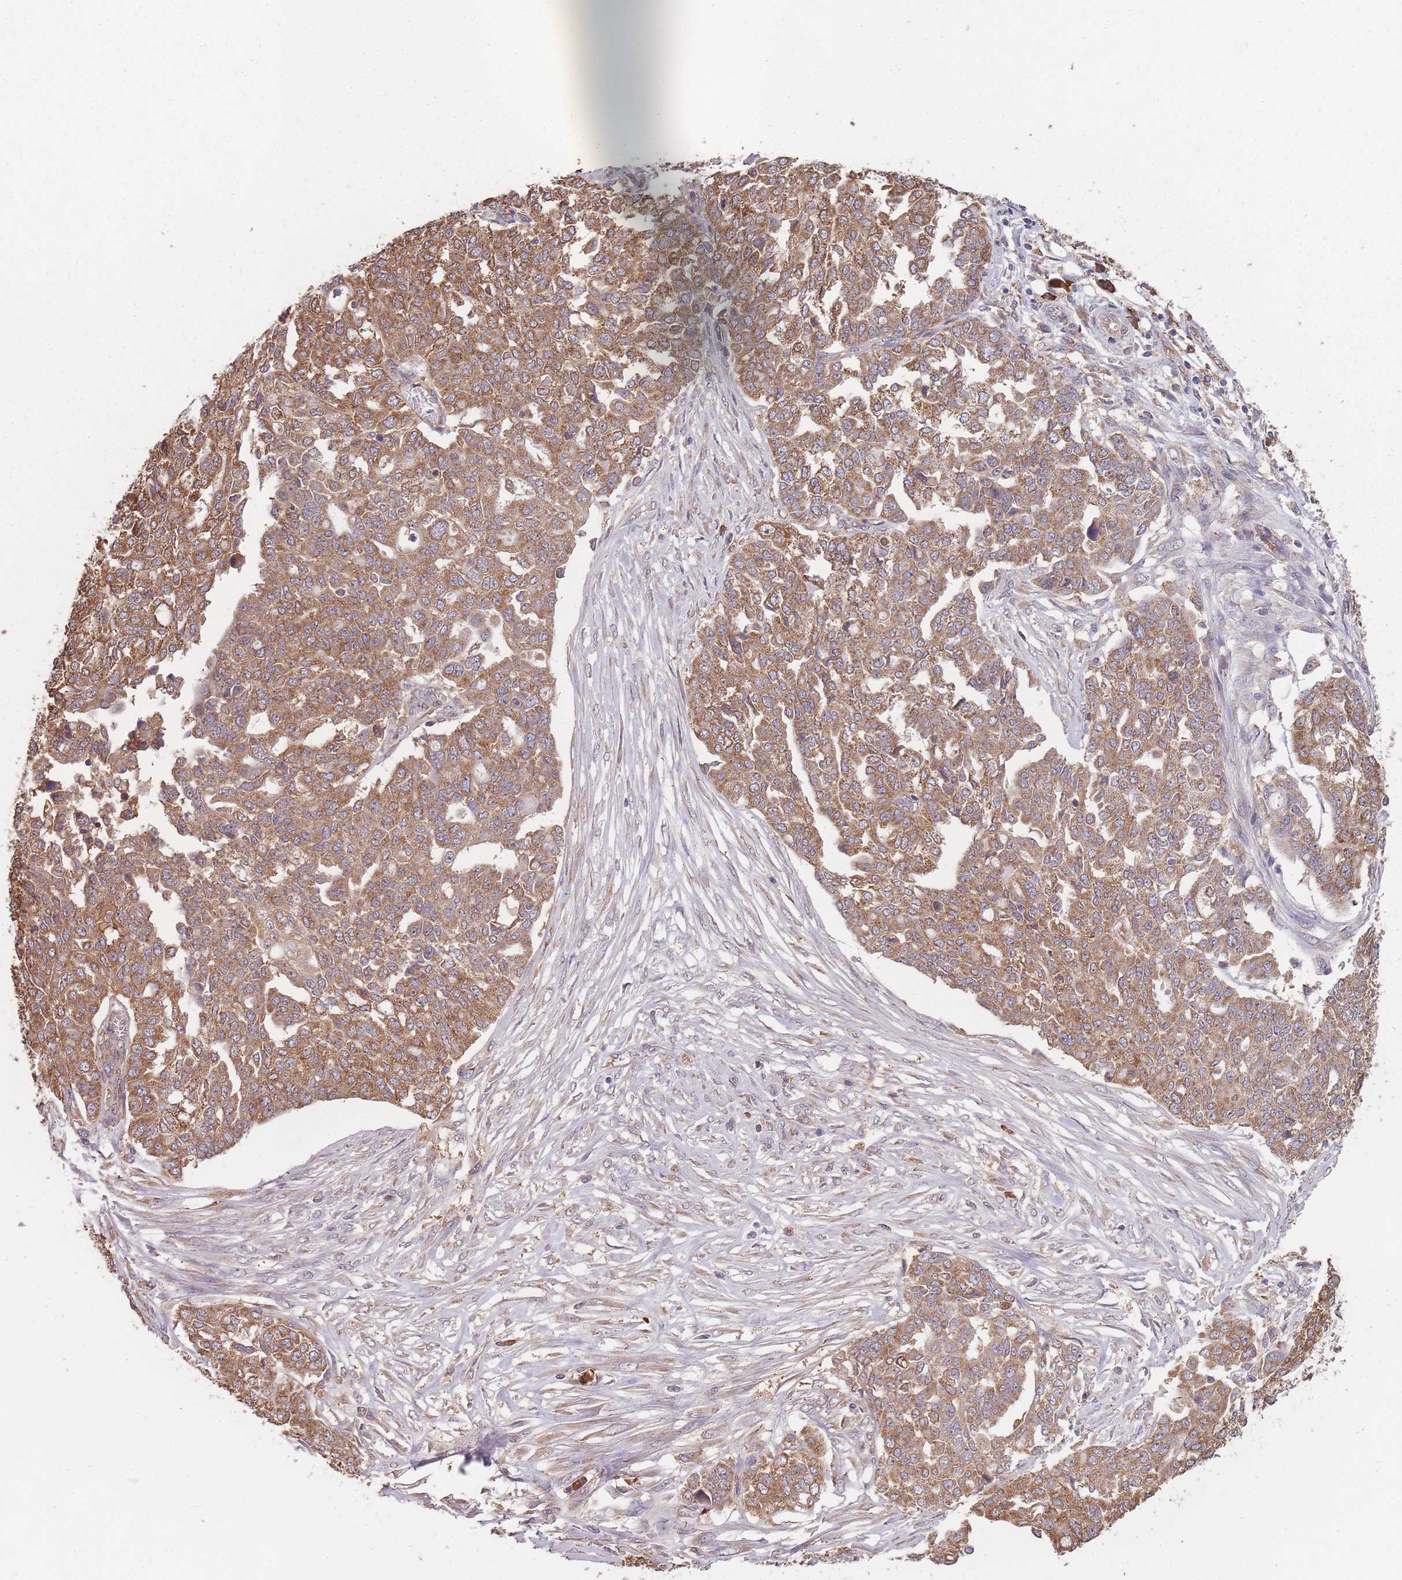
{"staining": {"intensity": "moderate", "quantity": ">75%", "location": "cytoplasmic/membranous"}, "tissue": "ovarian cancer", "cell_type": "Tumor cells", "image_type": "cancer", "snomed": [{"axis": "morphology", "description": "Cystadenocarcinoma, serous, NOS"}, {"axis": "topography", "description": "Soft tissue"}, {"axis": "topography", "description": "Ovary"}], "caption": "DAB (3,3'-diaminobenzidine) immunohistochemical staining of ovarian cancer (serous cystadenocarcinoma) demonstrates moderate cytoplasmic/membranous protein staining in about >75% of tumor cells.", "gene": "SANBR", "patient": {"sex": "female", "age": 57}}